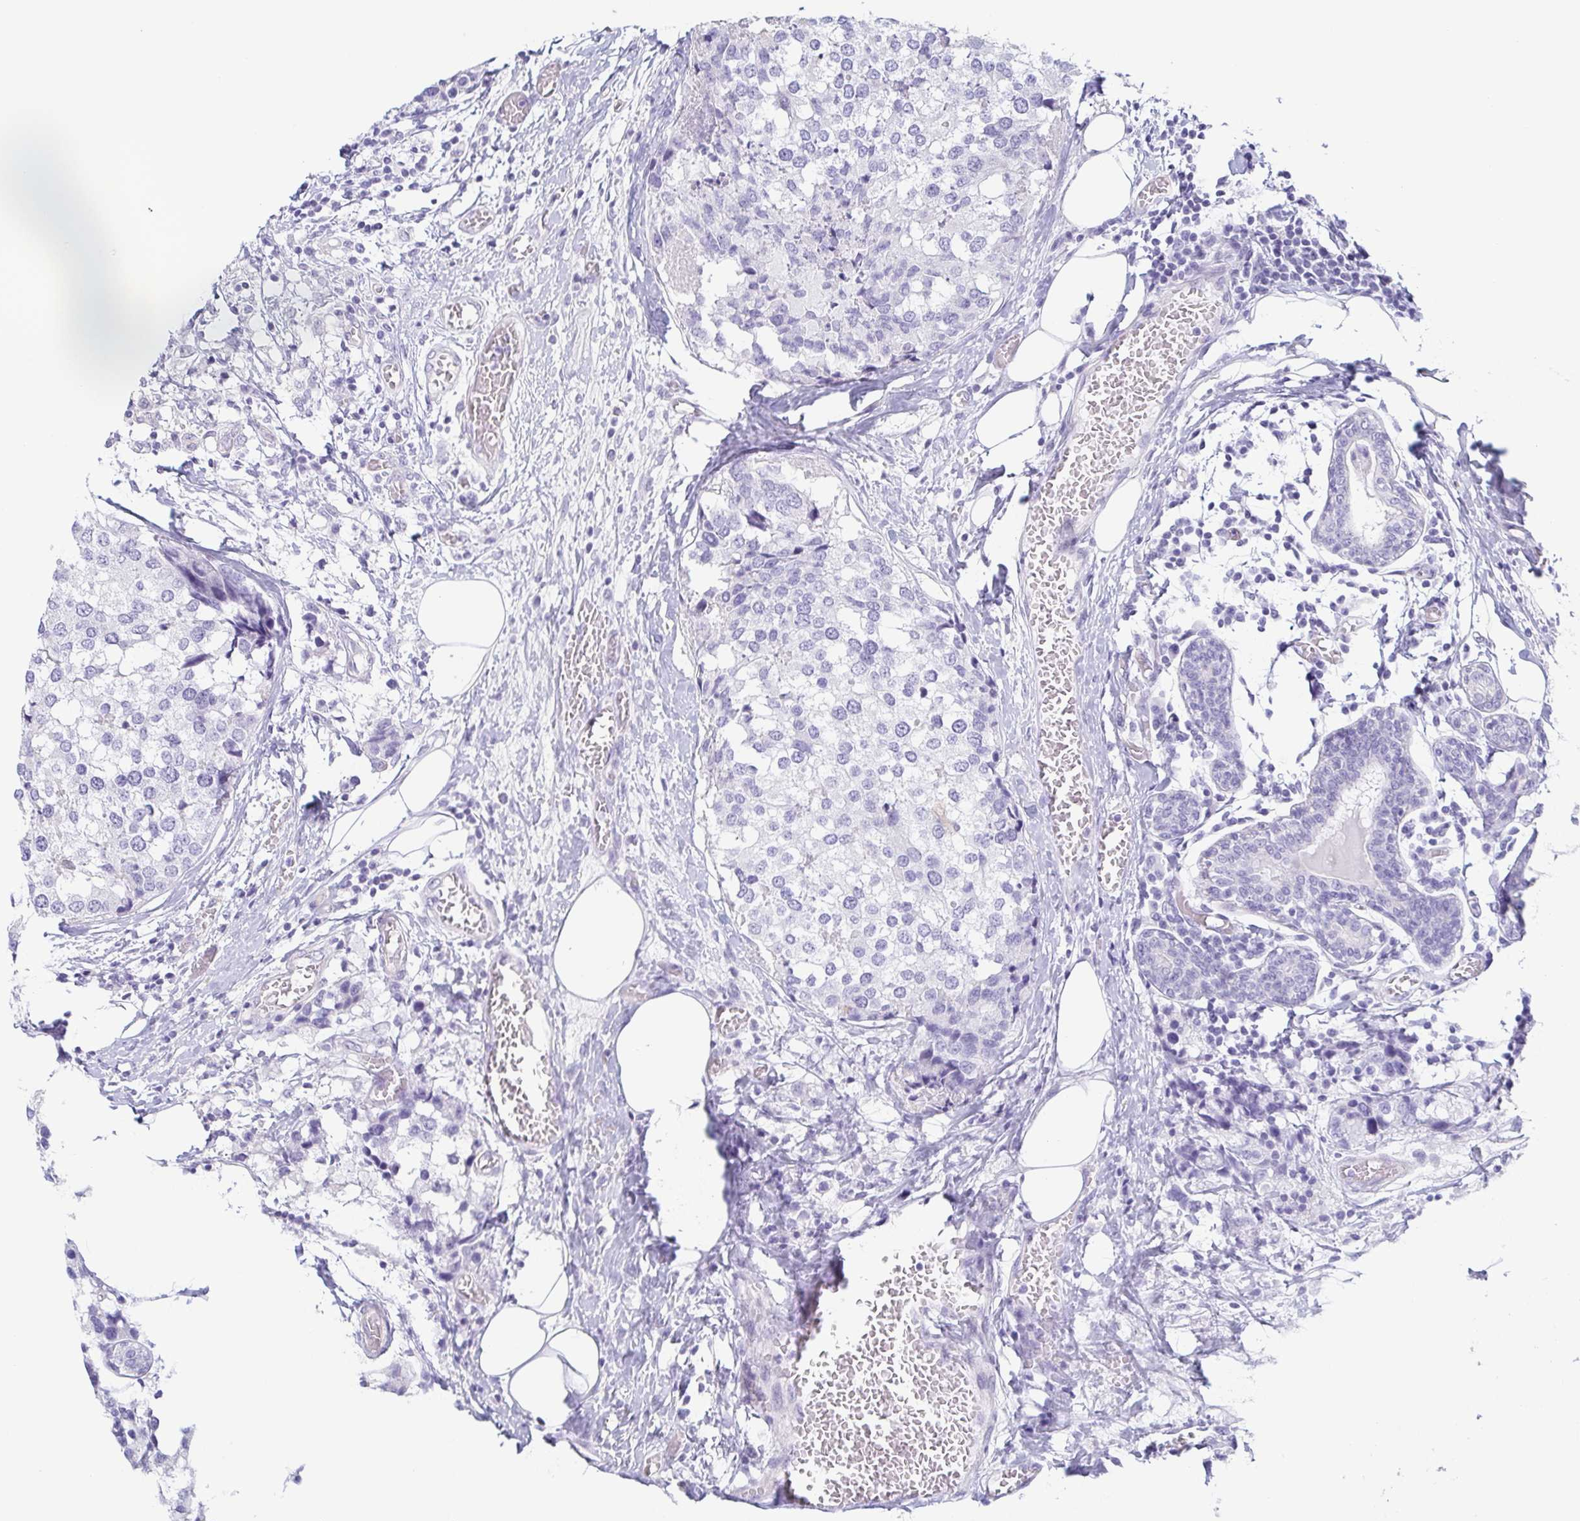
{"staining": {"intensity": "negative", "quantity": "none", "location": "none"}, "tissue": "breast cancer", "cell_type": "Tumor cells", "image_type": "cancer", "snomed": [{"axis": "morphology", "description": "Lobular carcinoma"}, {"axis": "topography", "description": "Breast"}], "caption": "DAB (3,3'-diaminobenzidine) immunohistochemical staining of lobular carcinoma (breast) reveals no significant expression in tumor cells.", "gene": "PRR4", "patient": {"sex": "female", "age": 59}}